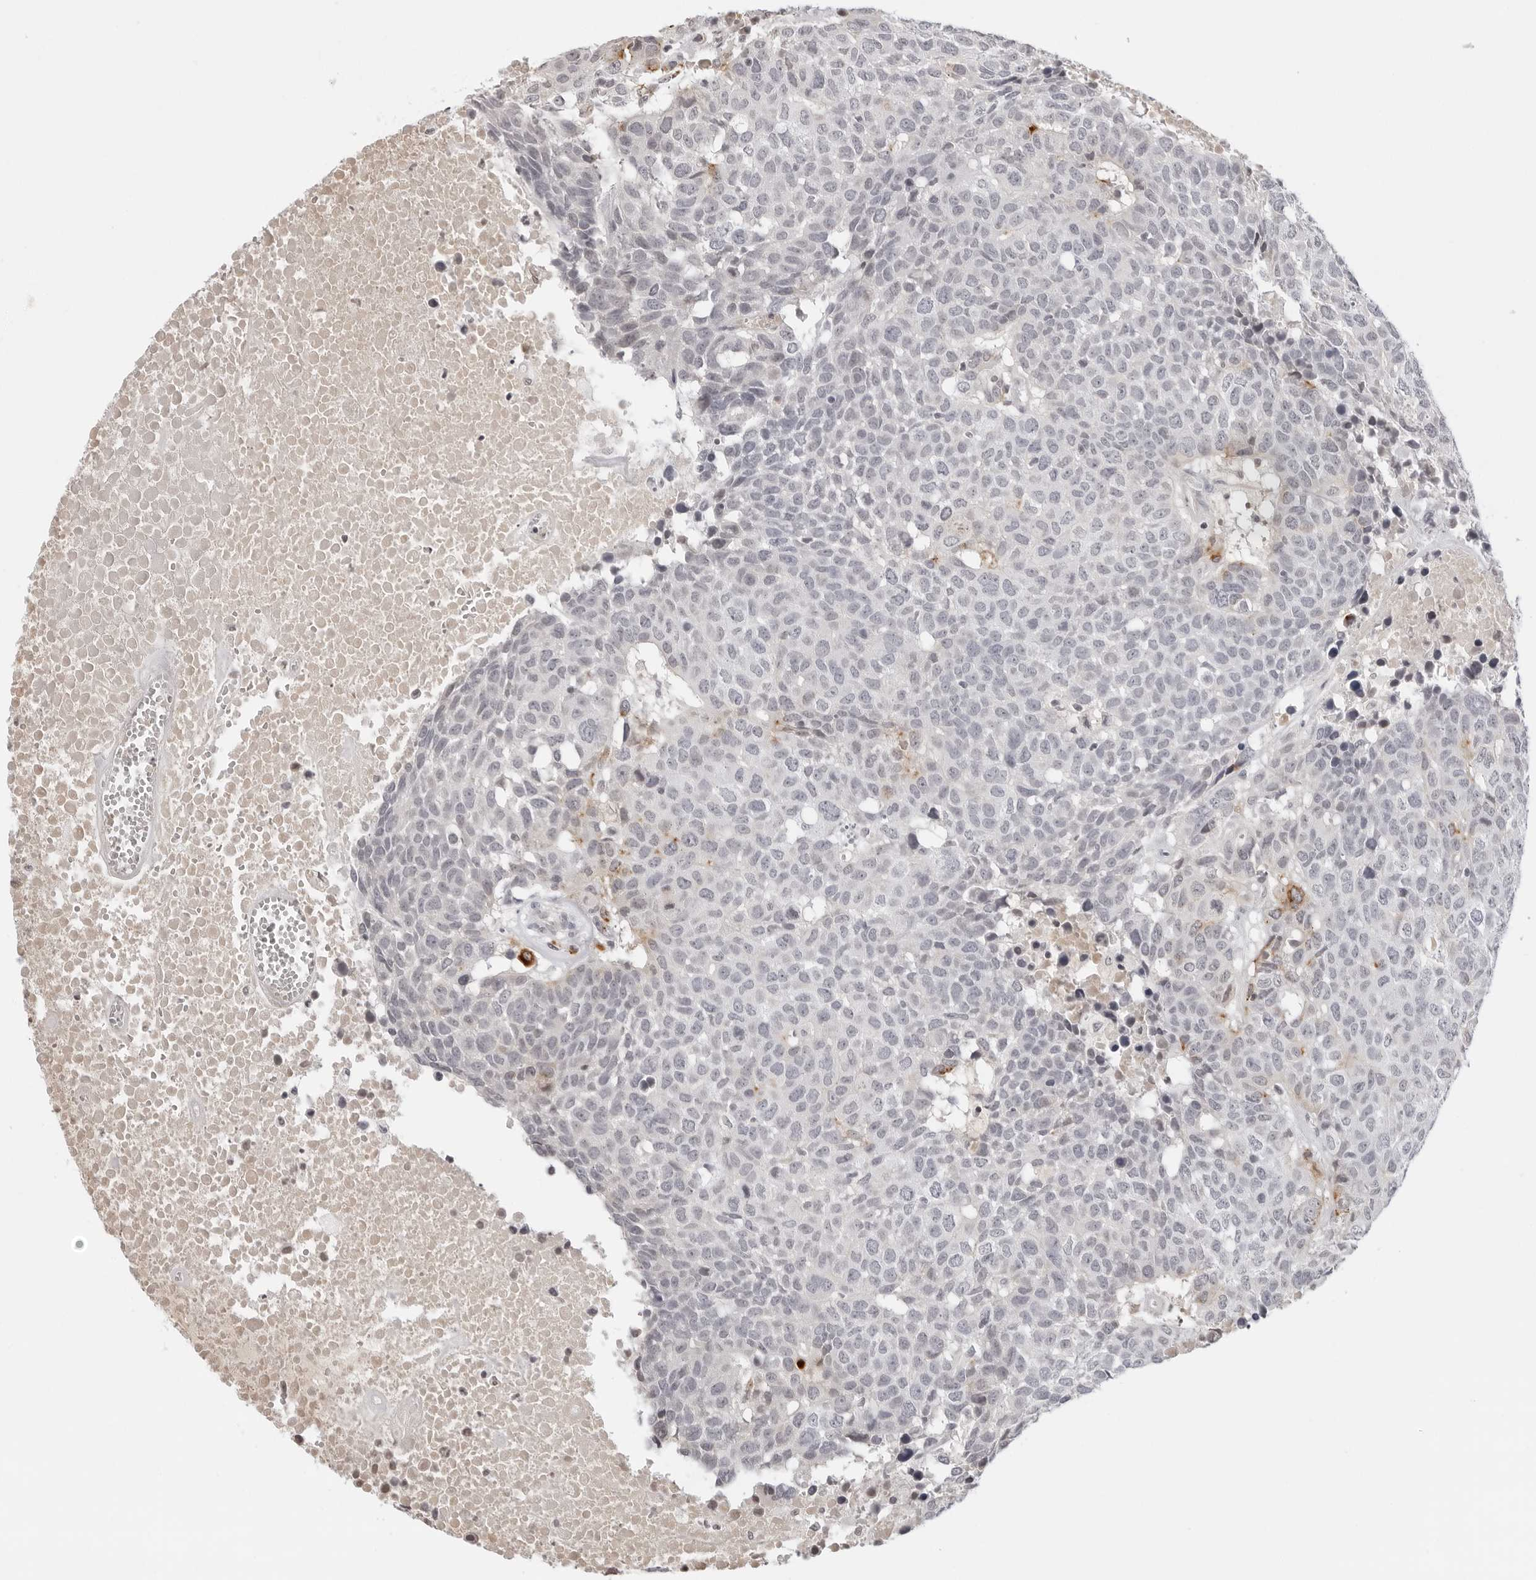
{"staining": {"intensity": "weak", "quantity": "<25%", "location": "cytoplasmic/membranous"}, "tissue": "head and neck cancer", "cell_type": "Tumor cells", "image_type": "cancer", "snomed": [{"axis": "morphology", "description": "Squamous cell carcinoma, NOS"}, {"axis": "topography", "description": "Head-Neck"}], "caption": "An immunohistochemistry micrograph of head and neck squamous cell carcinoma is shown. There is no staining in tumor cells of head and neck squamous cell carcinoma.", "gene": "STRADB", "patient": {"sex": "male", "age": 66}}